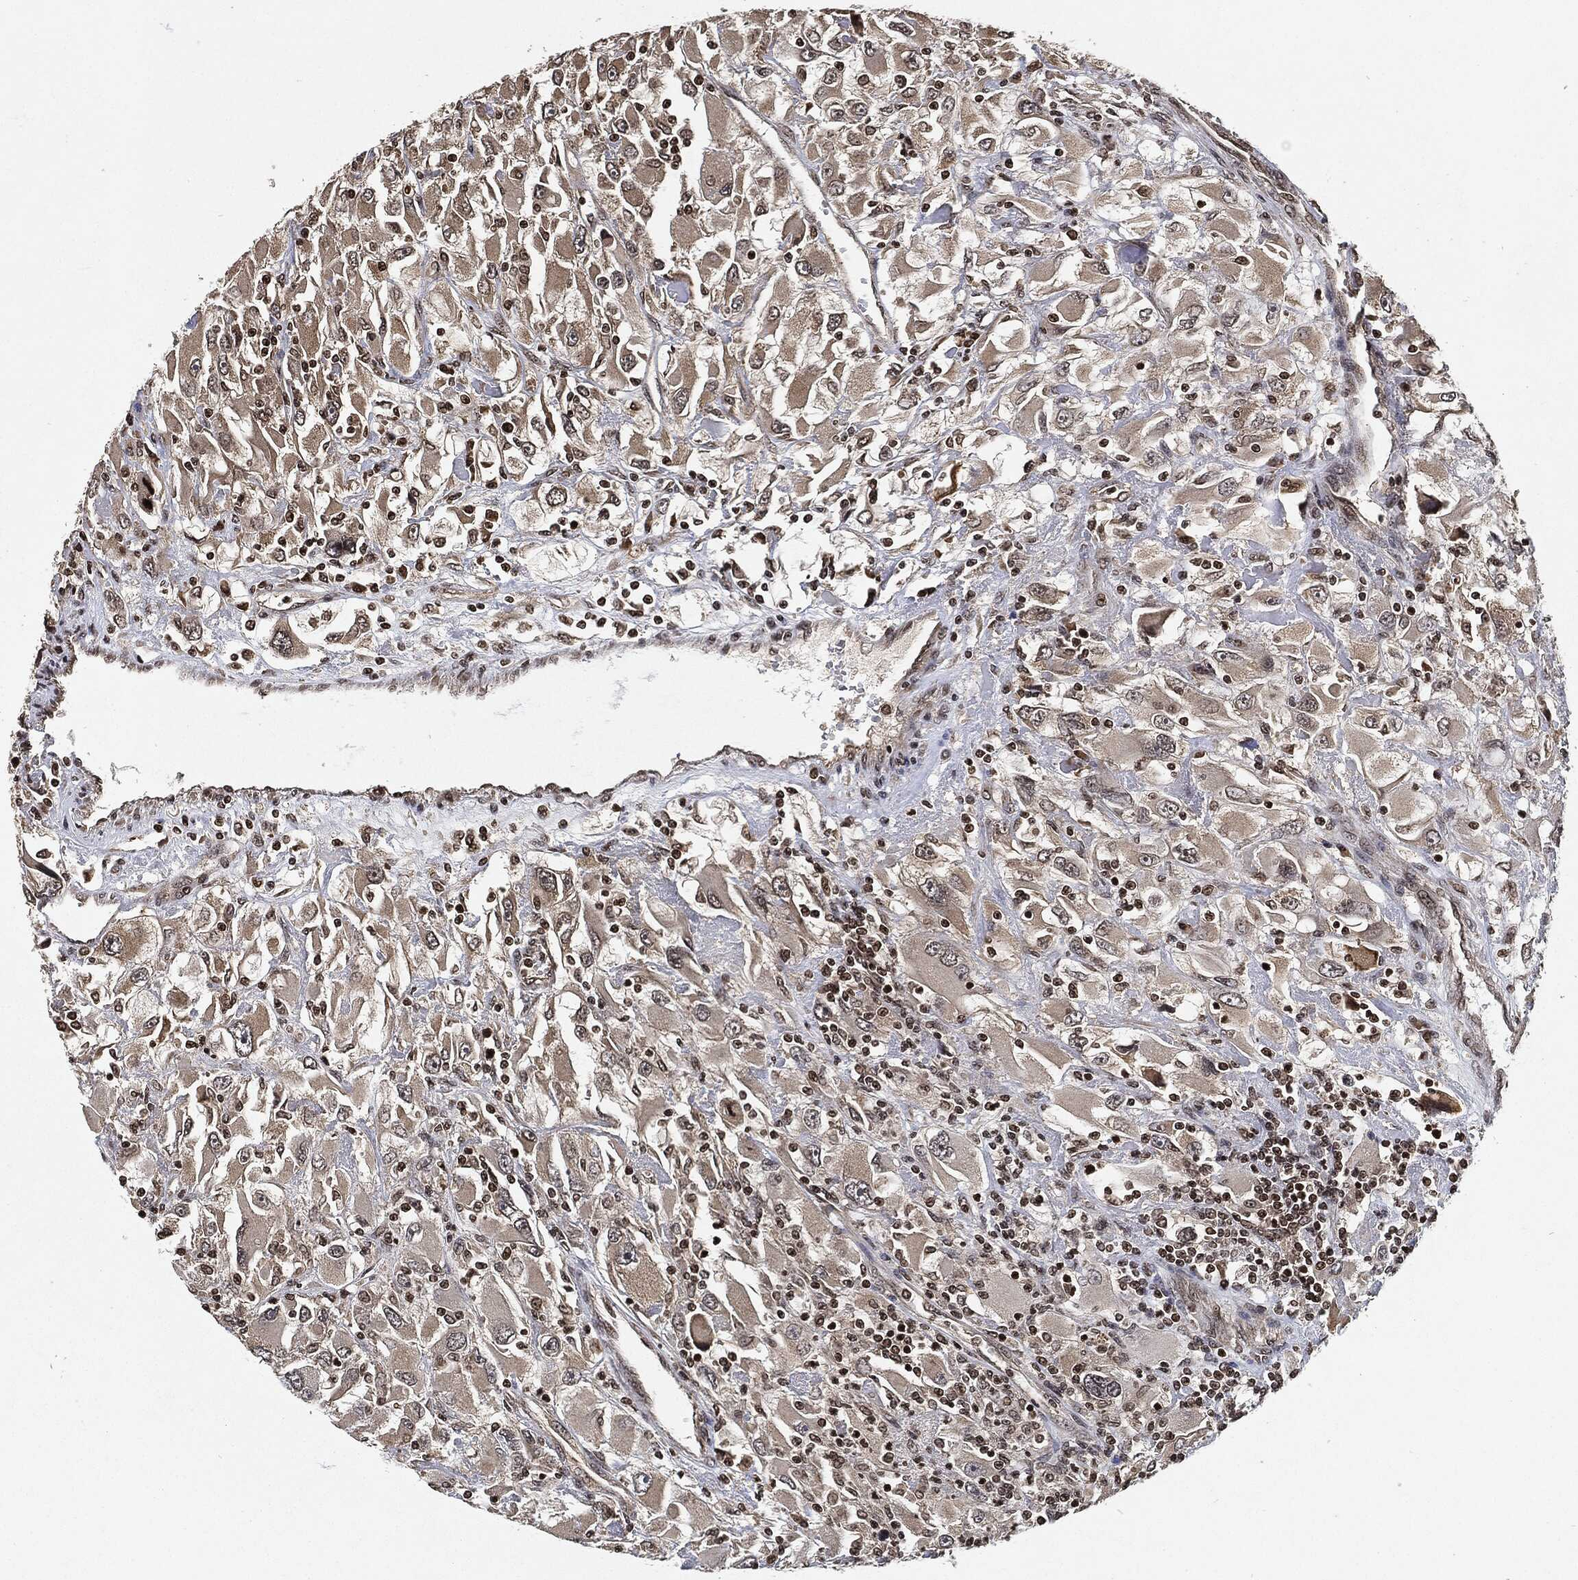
{"staining": {"intensity": "weak", "quantity": "25%-75%", "location": "cytoplasmic/membranous"}, "tissue": "renal cancer", "cell_type": "Tumor cells", "image_type": "cancer", "snomed": [{"axis": "morphology", "description": "Adenocarcinoma, NOS"}, {"axis": "topography", "description": "Kidney"}], "caption": "The micrograph demonstrates staining of renal cancer (adenocarcinoma), revealing weak cytoplasmic/membranous protein expression (brown color) within tumor cells.", "gene": "PDK1", "patient": {"sex": "female", "age": 52}}